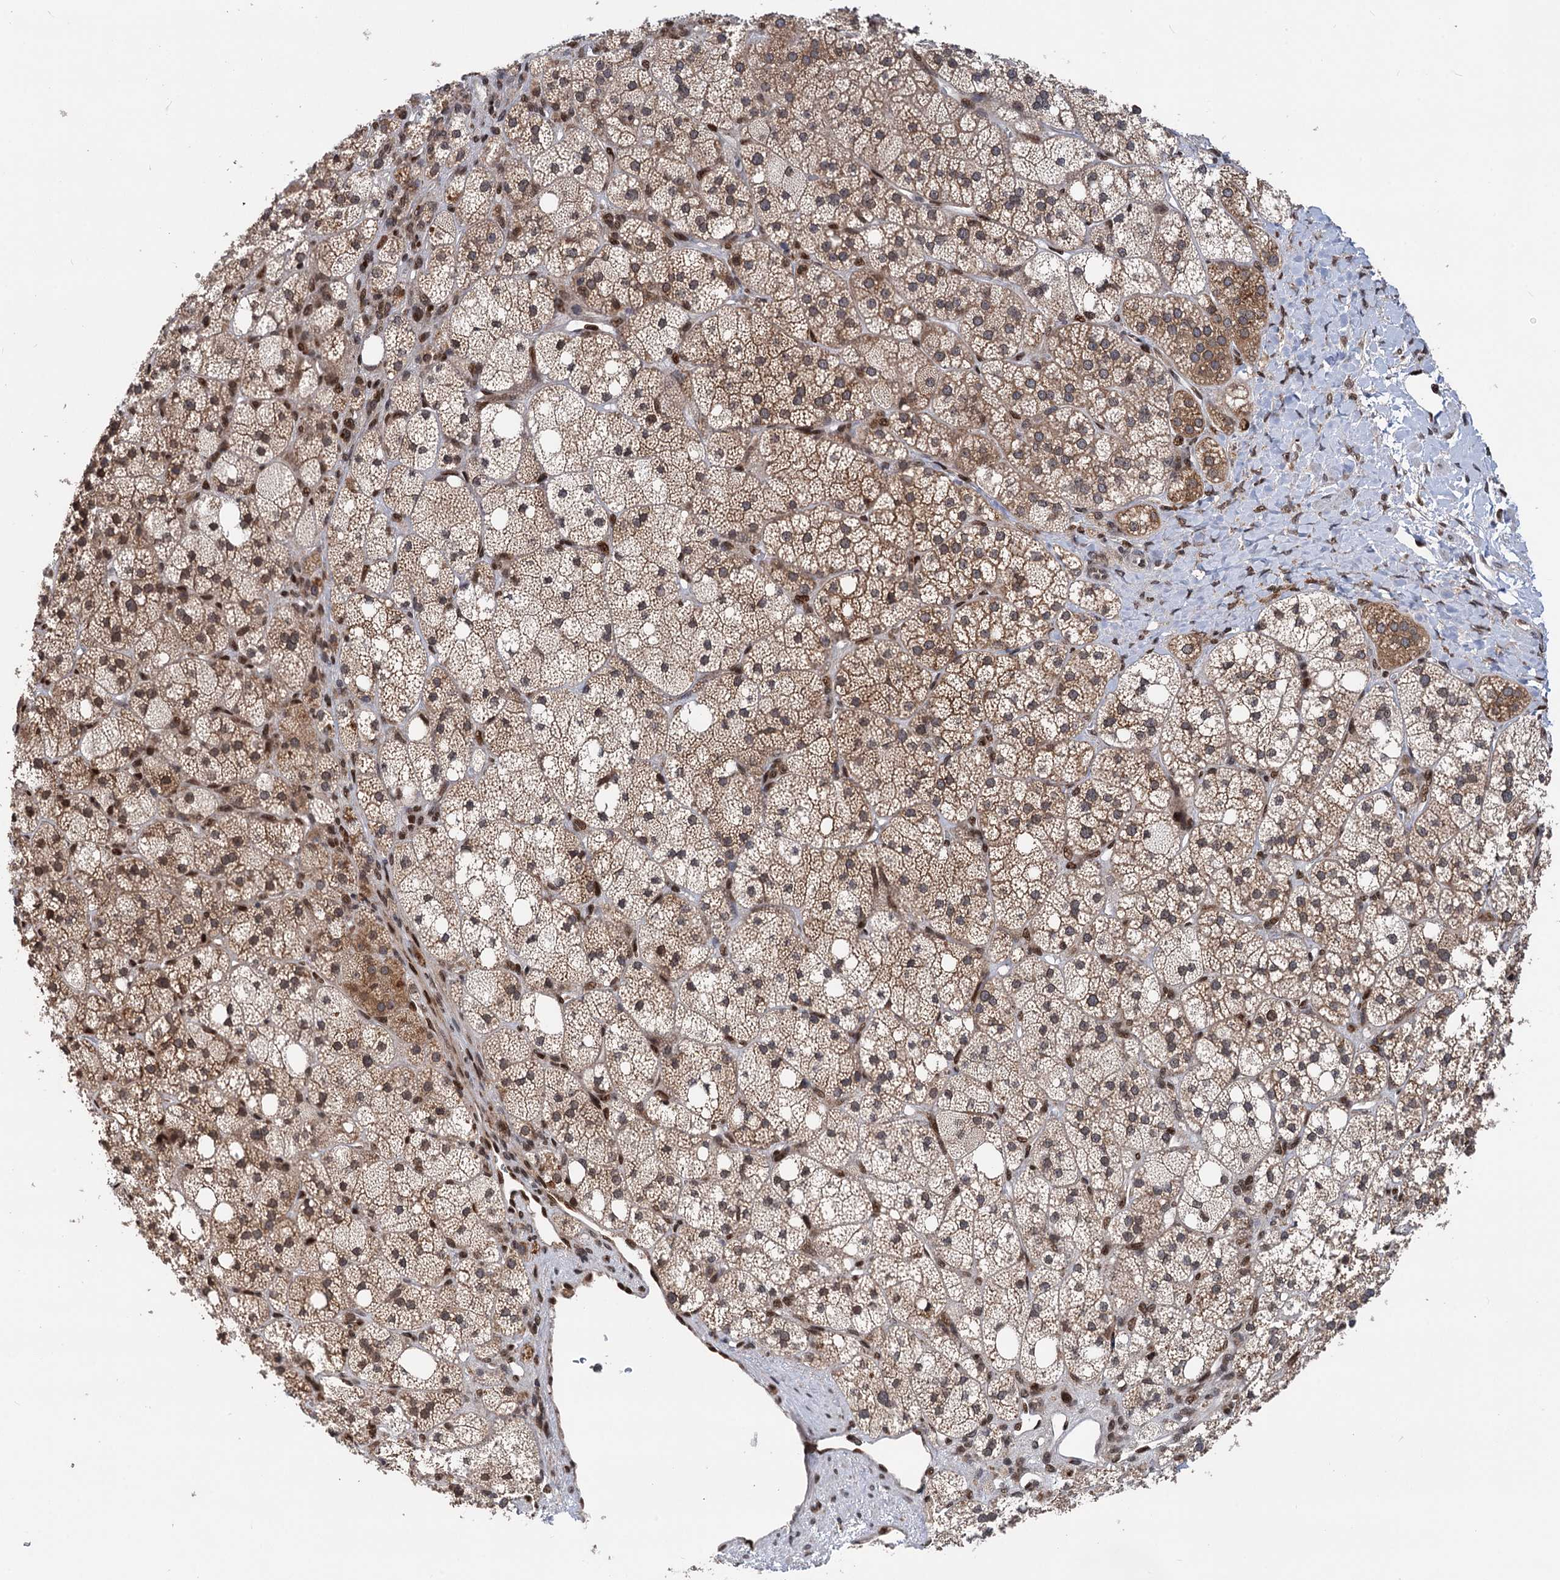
{"staining": {"intensity": "moderate", "quantity": ">75%", "location": "cytoplasmic/membranous"}, "tissue": "adrenal gland", "cell_type": "Glandular cells", "image_type": "normal", "snomed": [{"axis": "morphology", "description": "Normal tissue, NOS"}, {"axis": "topography", "description": "Adrenal gland"}], "caption": "A micrograph of human adrenal gland stained for a protein displays moderate cytoplasmic/membranous brown staining in glandular cells. The staining is performed using DAB brown chromogen to label protein expression. The nuclei are counter-stained blue using hematoxylin.", "gene": "MESD", "patient": {"sex": "male", "age": 61}}